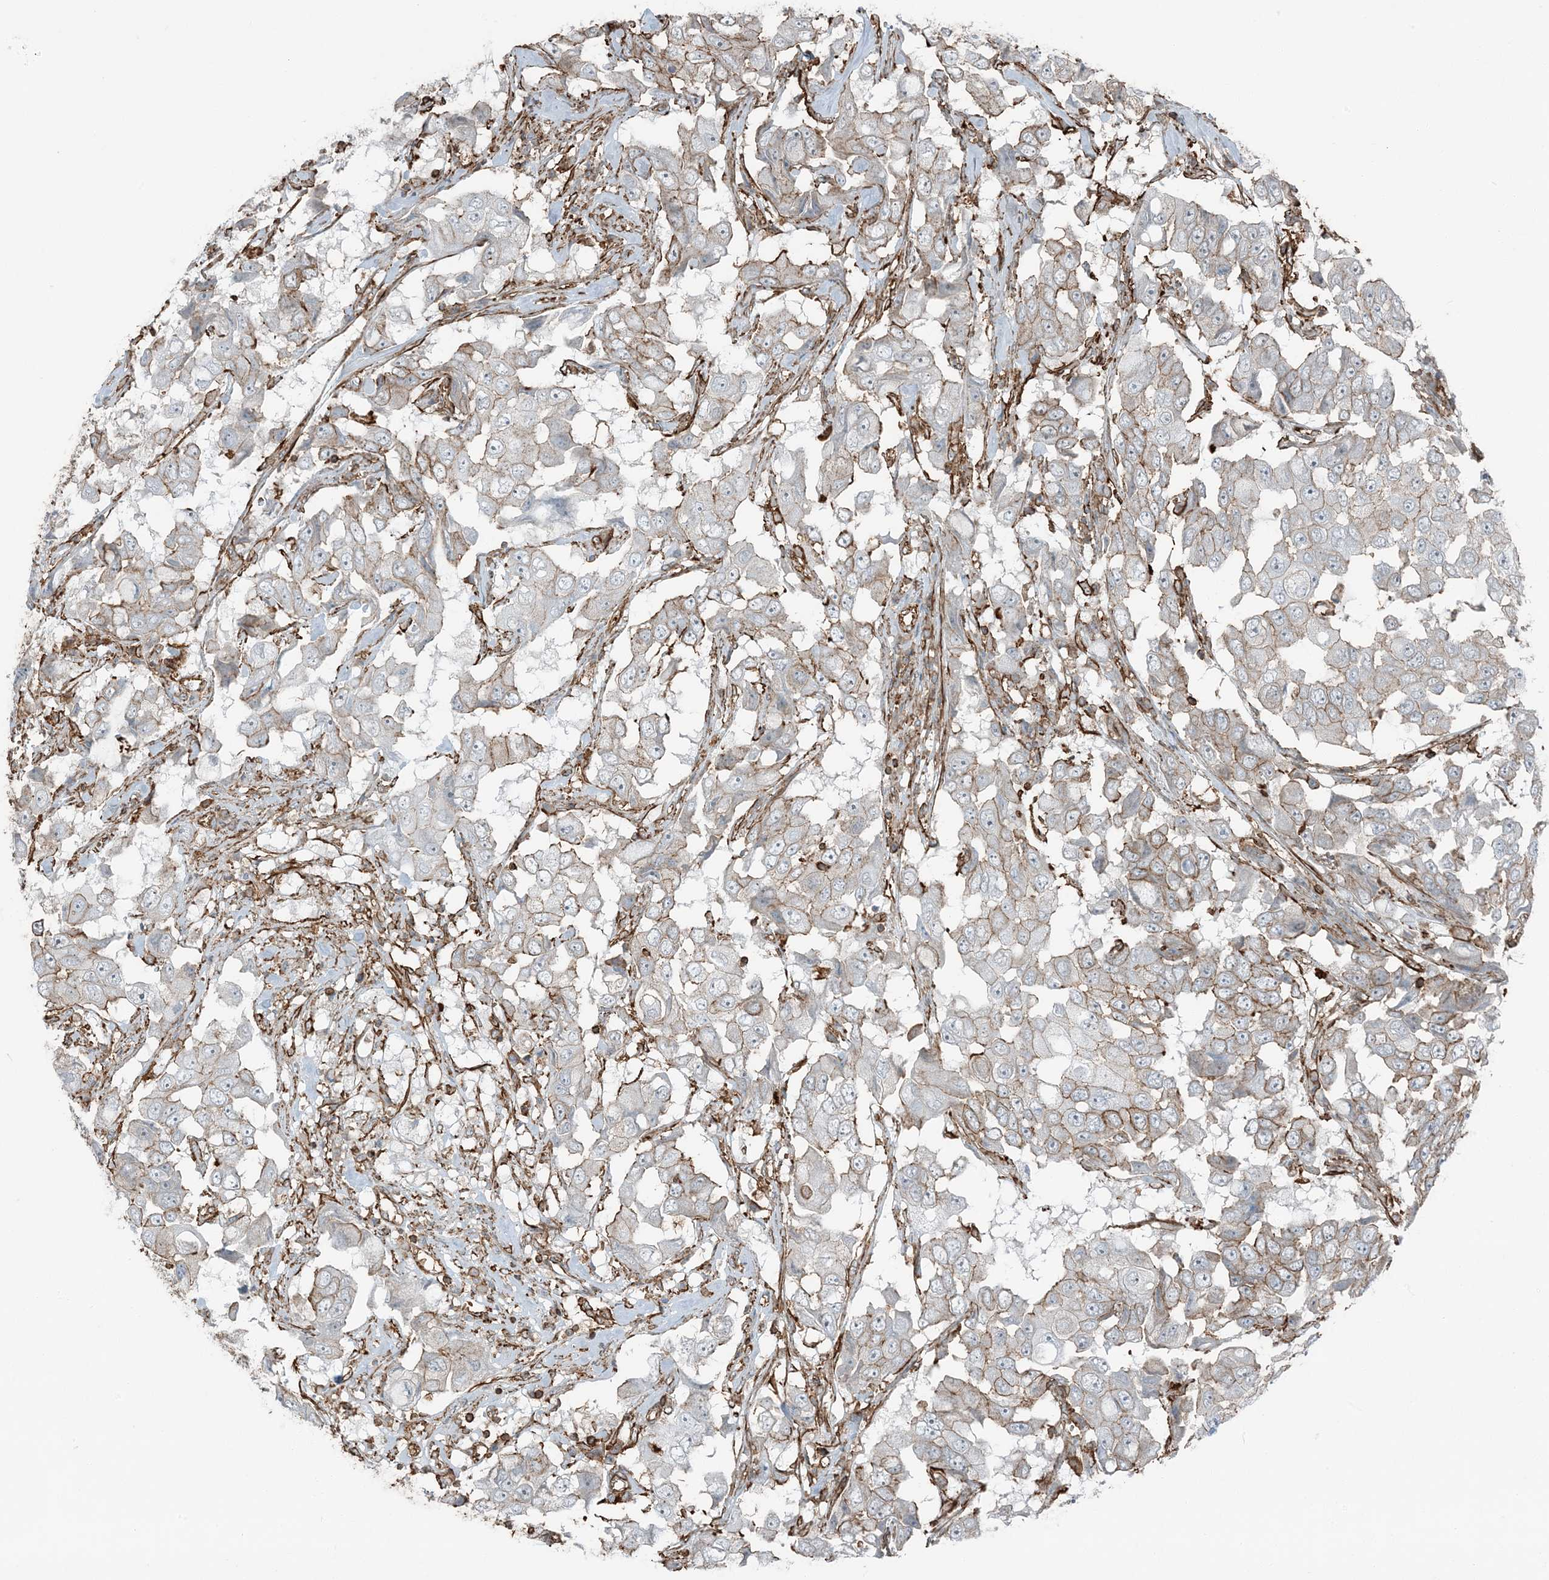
{"staining": {"intensity": "weak", "quantity": "25%-75%", "location": "cytoplasmic/membranous"}, "tissue": "breast cancer", "cell_type": "Tumor cells", "image_type": "cancer", "snomed": [{"axis": "morphology", "description": "Duct carcinoma"}, {"axis": "topography", "description": "Breast"}], "caption": "Immunohistochemical staining of human breast cancer displays low levels of weak cytoplasmic/membranous positivity in about 25%-75% of tumor cells.", "gene": "APOBEC3C", "patient": {"sex": "female", "age": 27}}